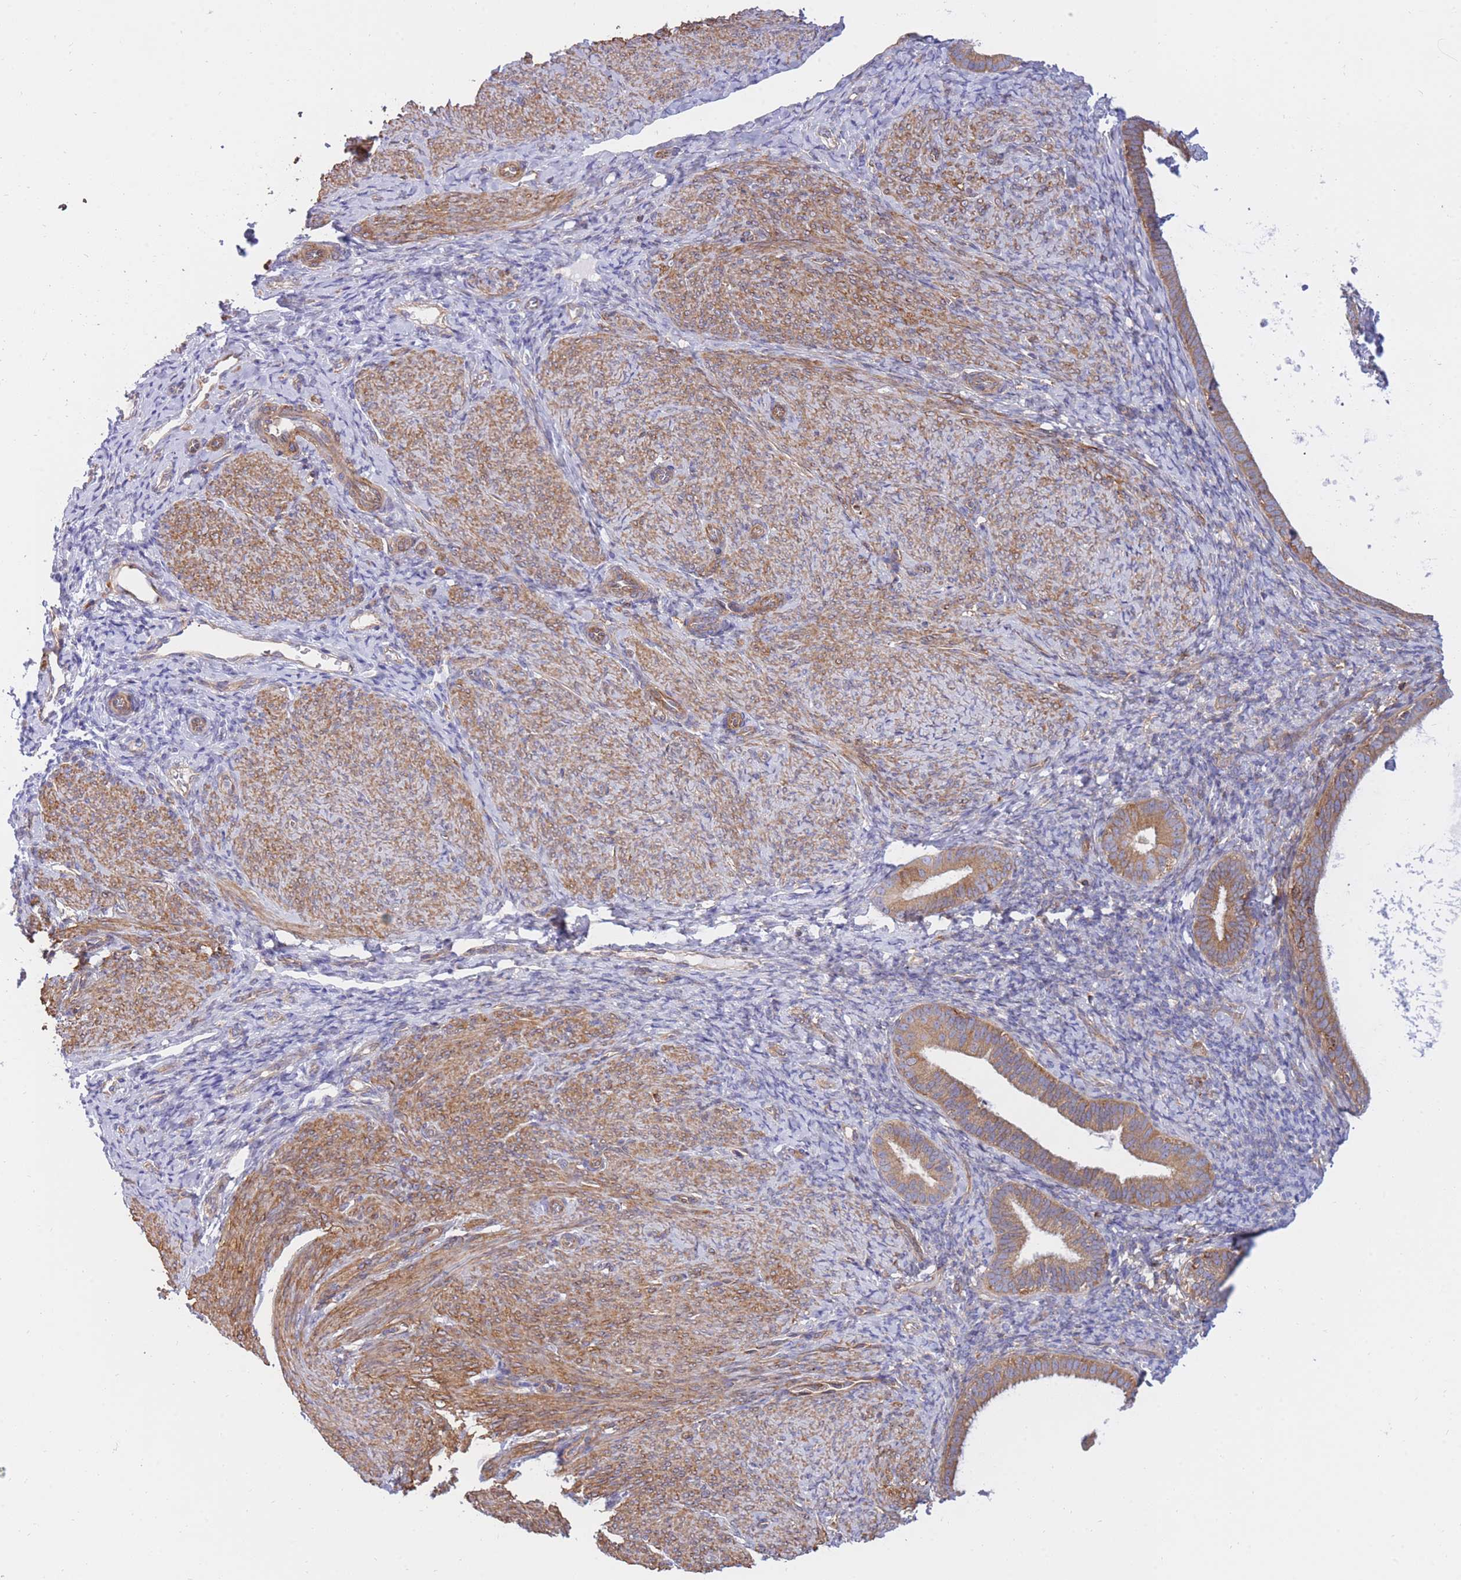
{"staining": {"intensity": "moderate", "quantity": "<25%", "location": "cytoplasmic/membranous"}, "tissue": "endometrium", "cell_type": "Cells in endometrial stroma", "image_type": "normal", "snomed": [{"axis": "morphology", "description": "Normal tissue, NOS"}, {"axis": "topography", "description": "Endometrium"}], "caption": "Immunohistochemistry photomicrograph of benign human endometrium stained for a protein (brown), which shows low levels of moderate cytoplasmic/membranous positivity in approximately <25% of cells in endometrial stroma.", "gene": "REM1", "patient": {"sex": "female", "age": 65}}